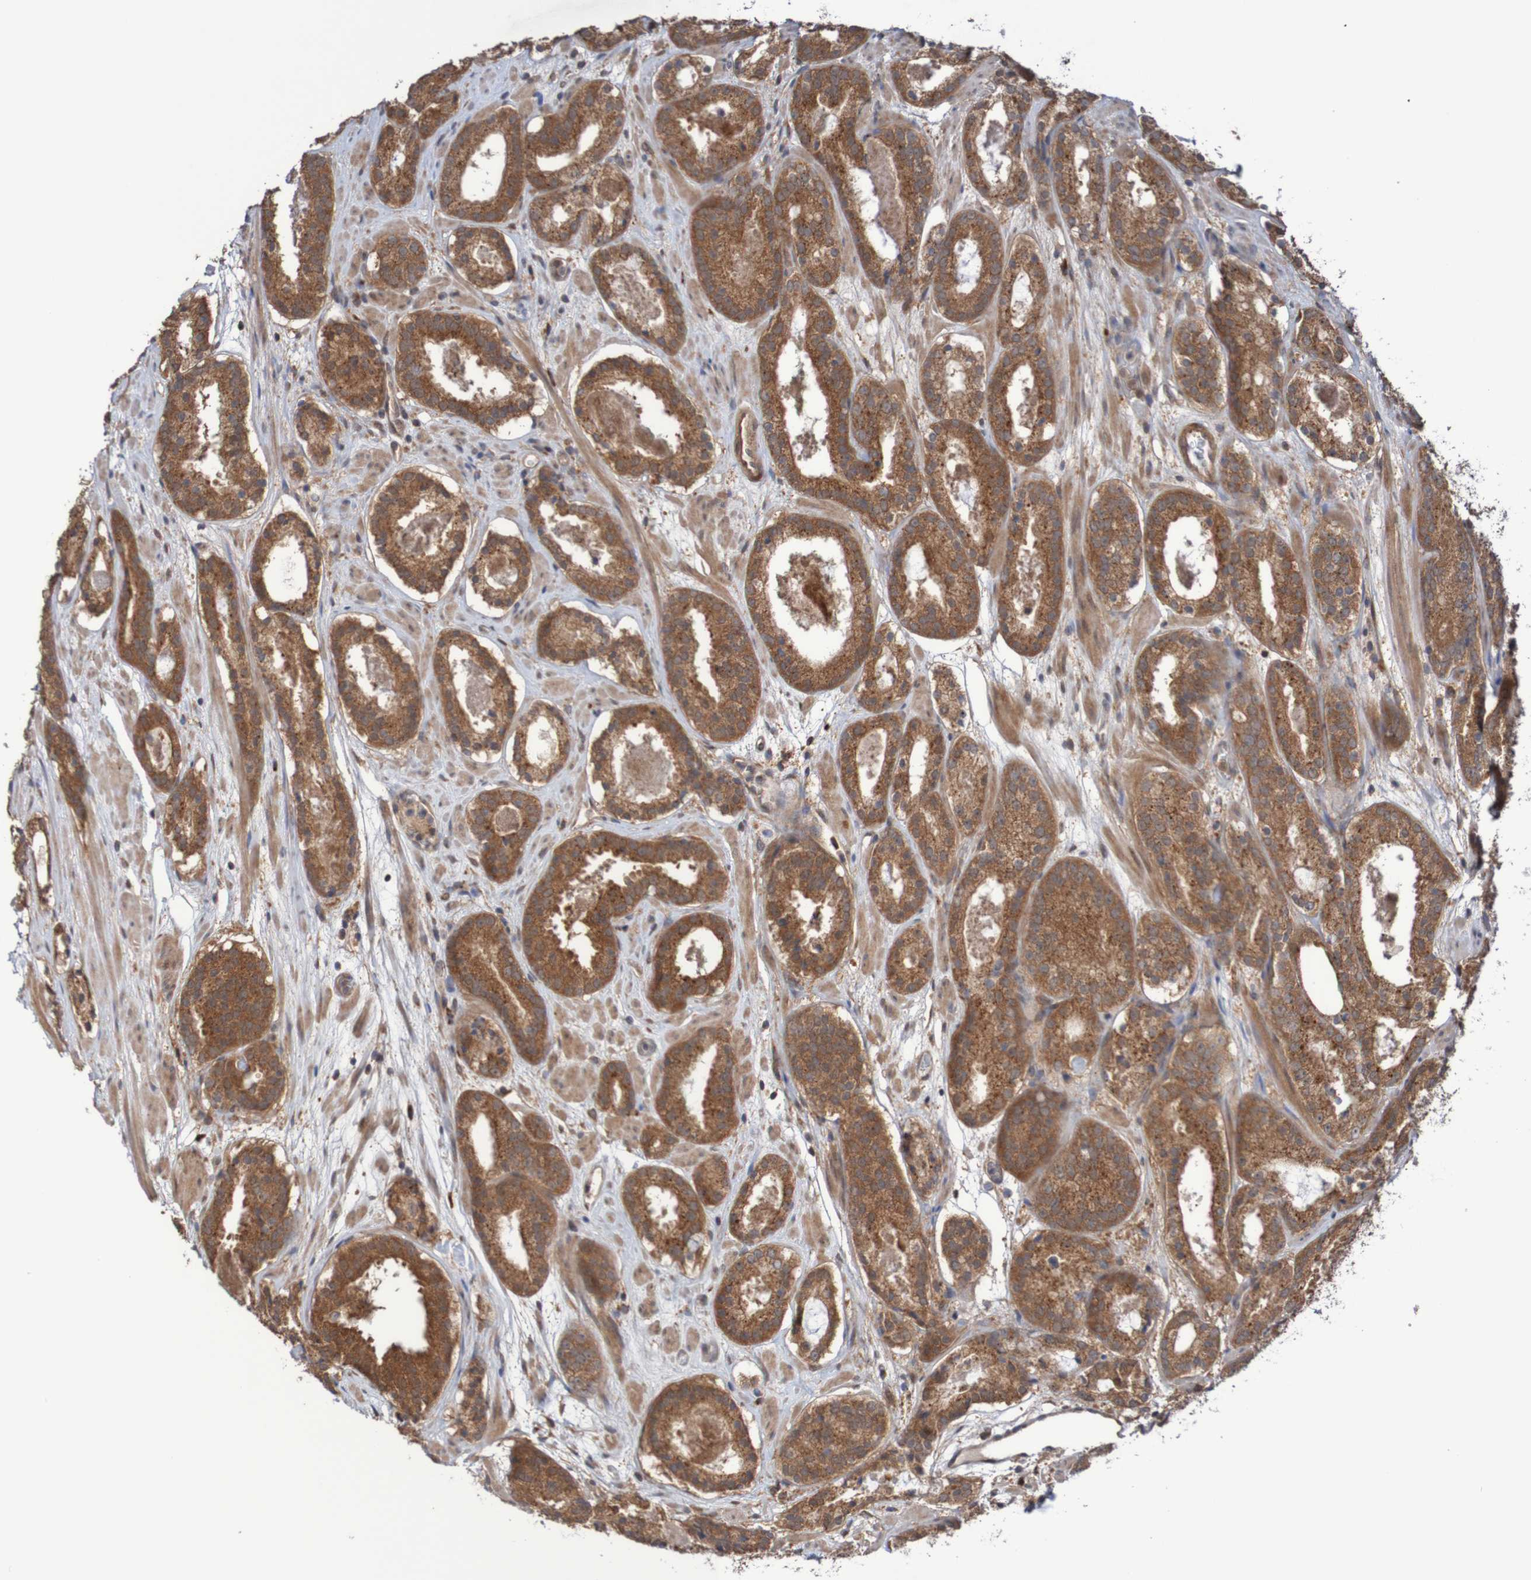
{"staining": {"intensity": "moderate", "quantity": ">75%", "location": "cytoplasmic/membranous"}, "tissue": "prostate cancer", "cell_type": "Tumor cells", "image_type": "cancer", "snomed": [{"axis": "morphology", "description": "Adenocarcinoma, Low grade"}, {"axis": "topography", "description": "Prostate"}], "caption": "The immunohistochemical stain labels moderate cytoplasmic/membranous staining in tumor cells of prostate cancer (adenocarcinoma (low-grade)) tissue. The staining is performed using DAB brown chromogen to label protein expression. The nuclei are counter-stained blue using hematoxylin.", "gene": "PHPT1", "patient": {"sex": "male", "age": 69}}